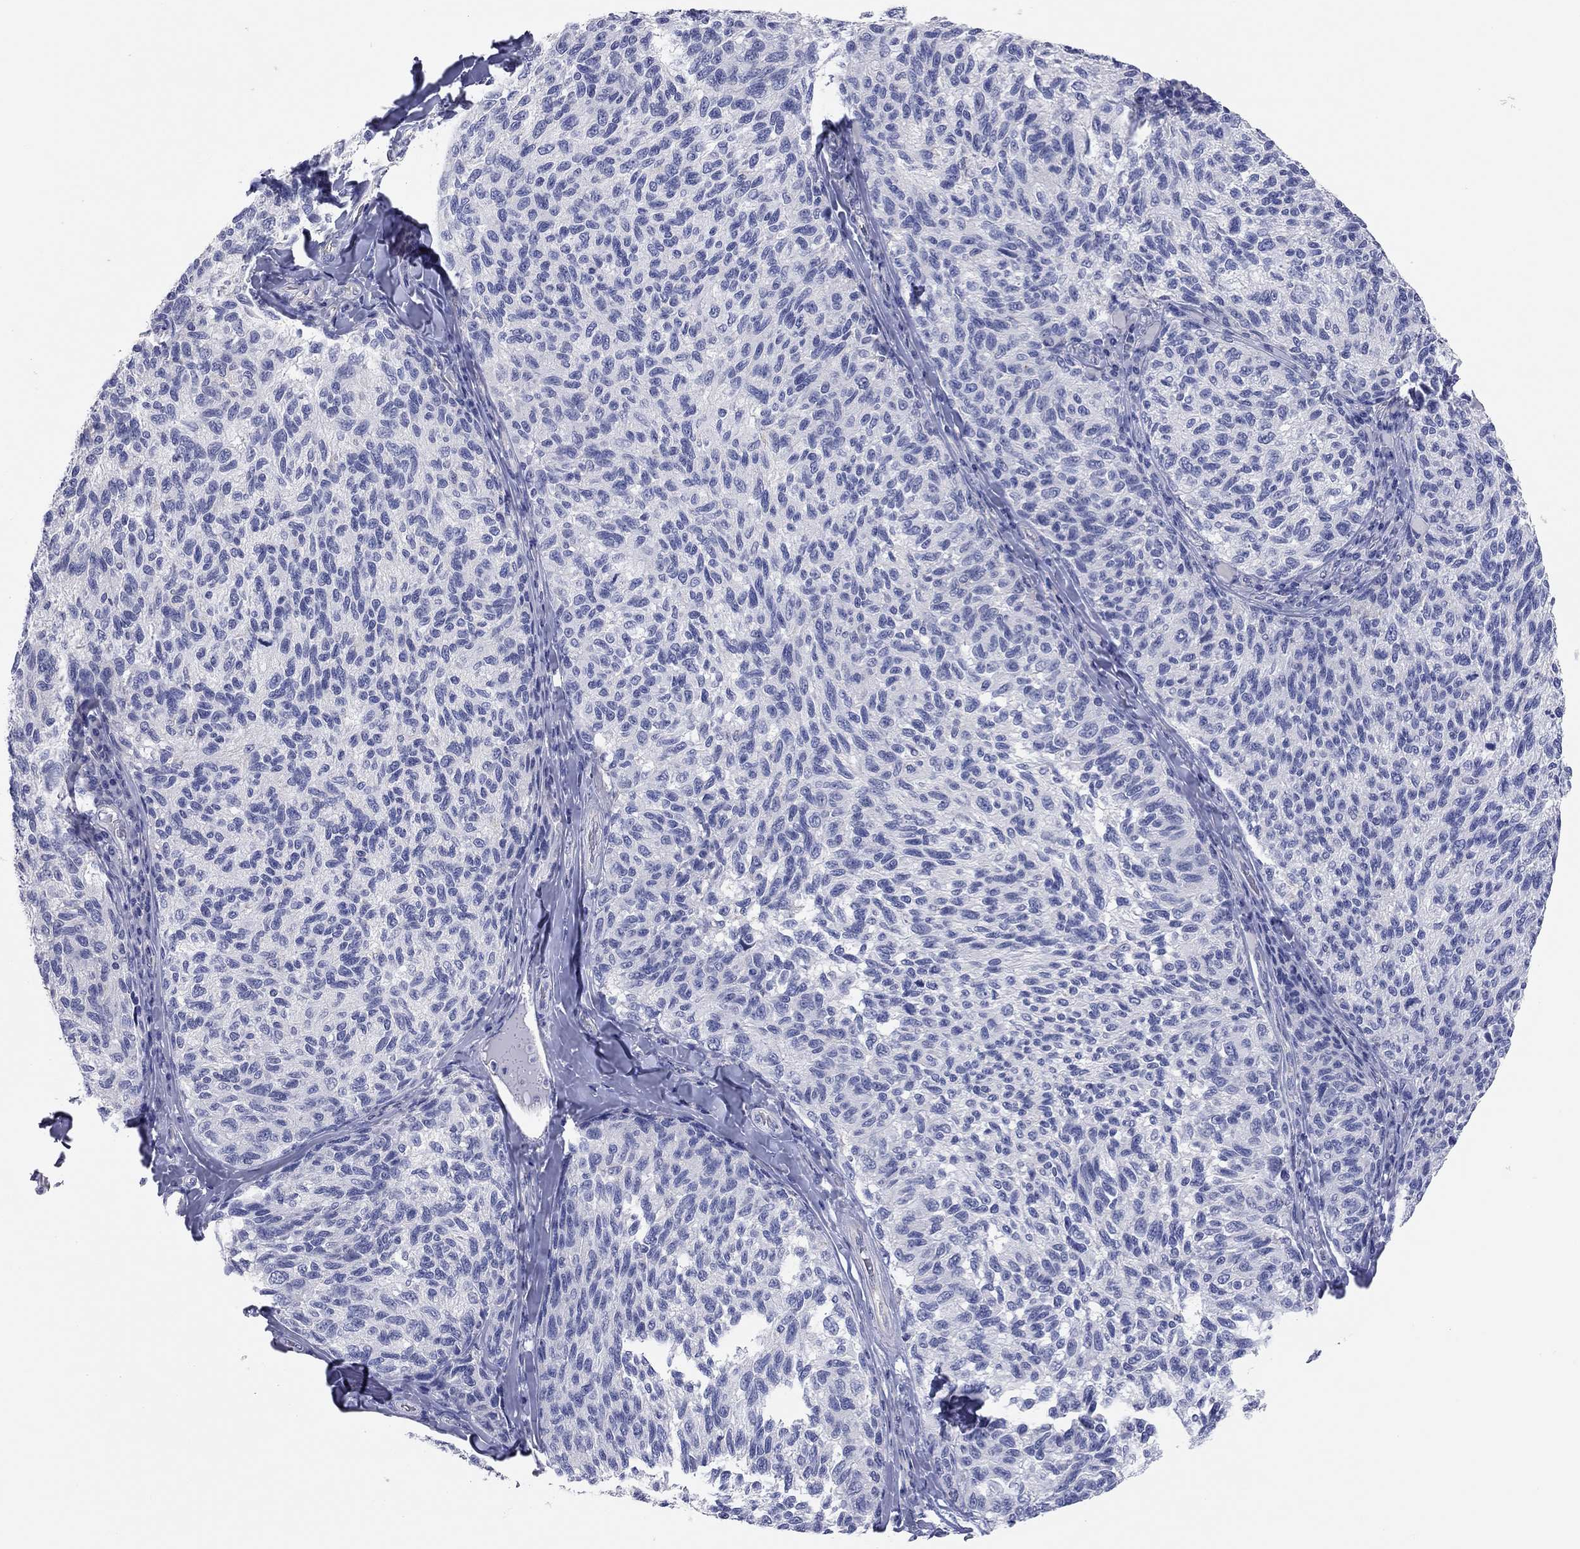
{"staining": {"intensity": "negative", "quantity": "none", "location": "none"}, "tissue": "melanoma", "cell_type": "Tumor cells", "image_type": "cancer", "snomed": [{"axis": "morphology", "description": "Malignant melanoma, NOS"}, {"axis": "topography", "description": "Skin"}], "caption": "Immunohistochemistry (IHC) of human melanoma shows no positivity in tumor cells. (Brightfield microscopy of DAB (3,3'-diaminobenzidine) IHC at high magnification).", "gene": "TMEM221", "patient": {"sex": "female", "age": 73}}